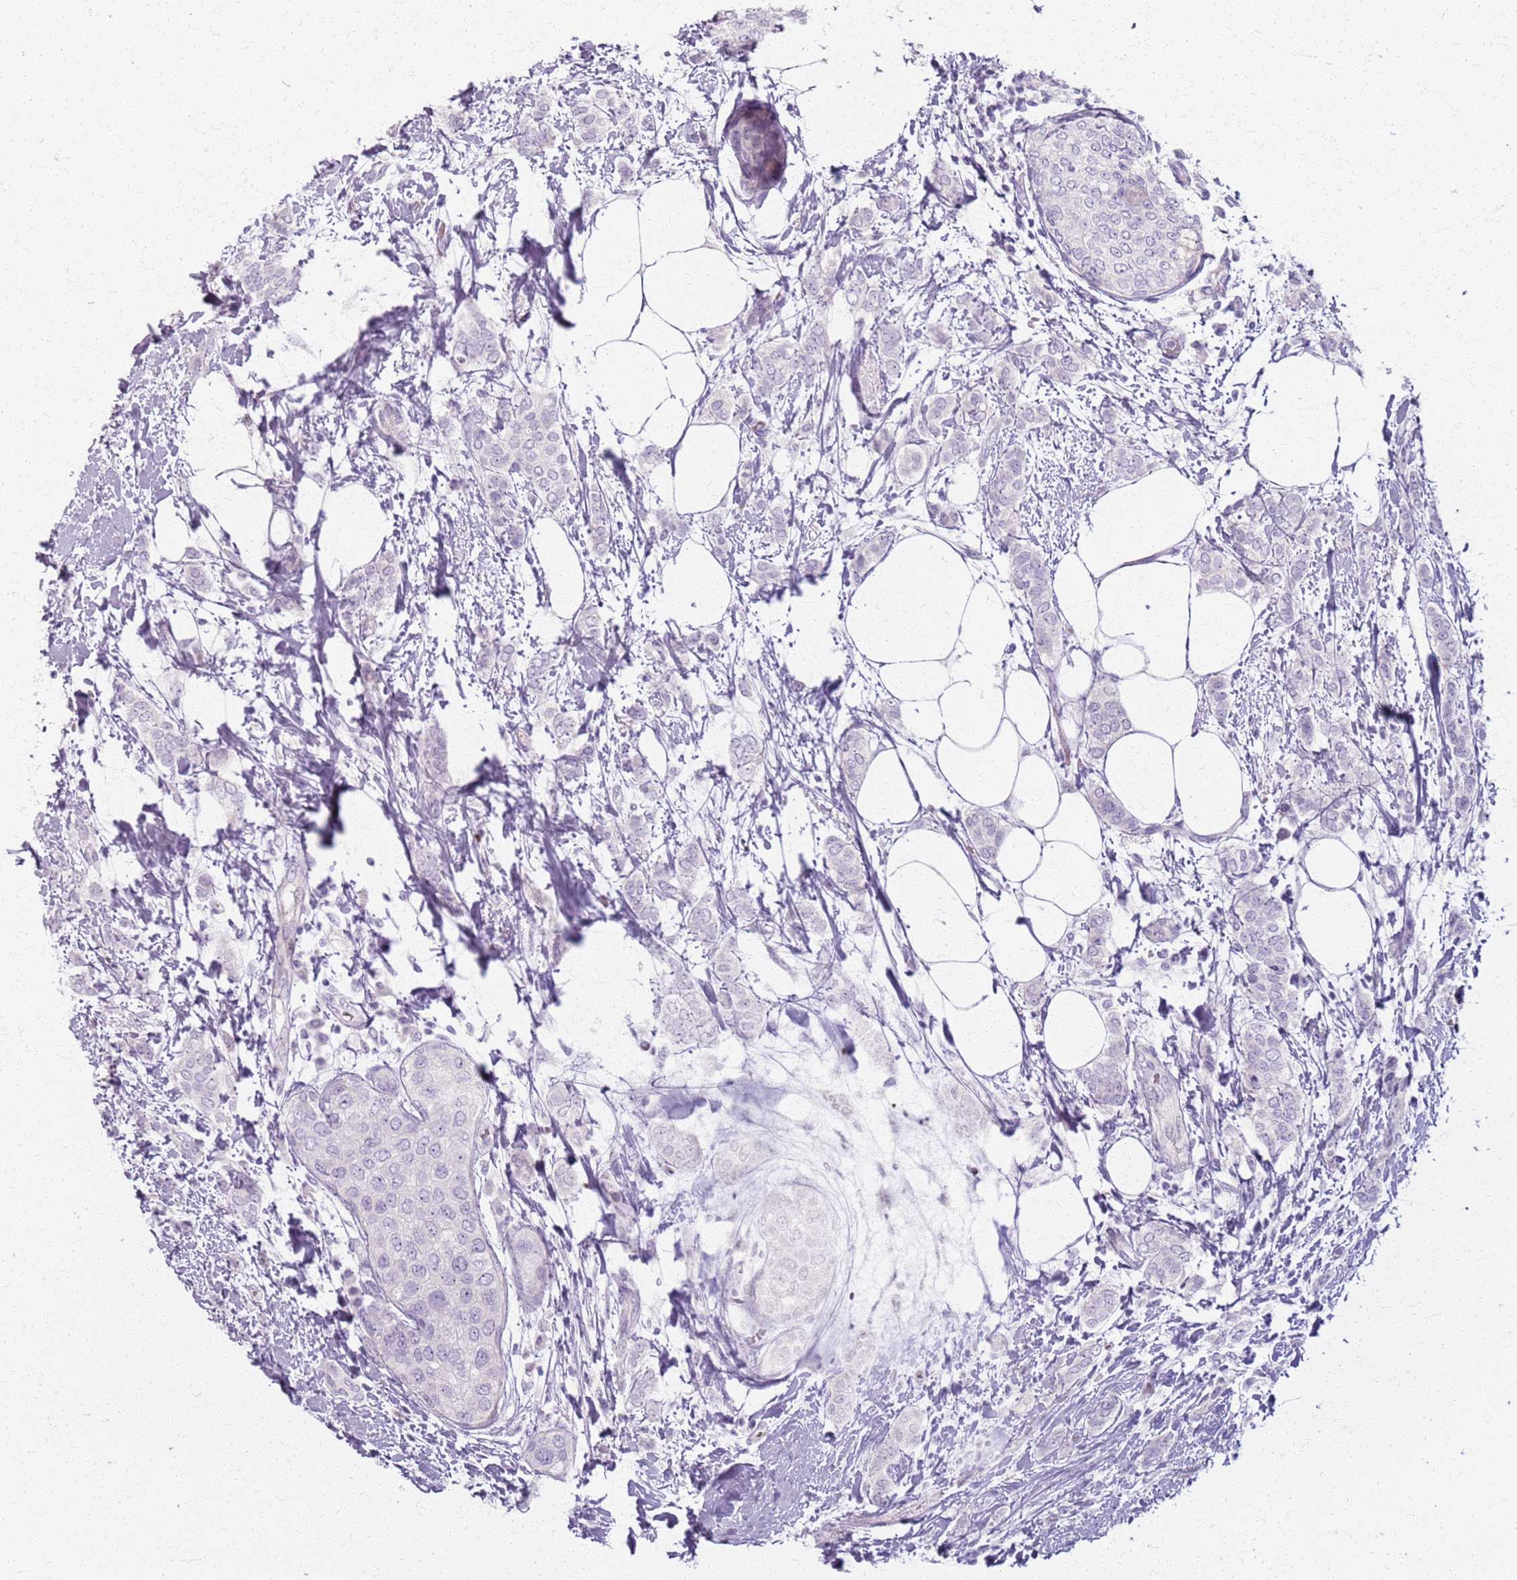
{"staining": {"intensity": "negative", "quantity": "none", "location": "none"}, "tissue": "breast cancer", "cell_type": "Tumor cells", "image_type": "cancer", "snomed": [{"axis": "morphology", "description": "Duct carcinoma"}, {"axis": "topography", "description": "Breast"}], "caption": "IHC histopathology image of human breast cancer stained for a protein (brown), which shows no positivity in tumor cells.", "gene": "CSRP3", "patient": {"sex": "female", "age": 72}}